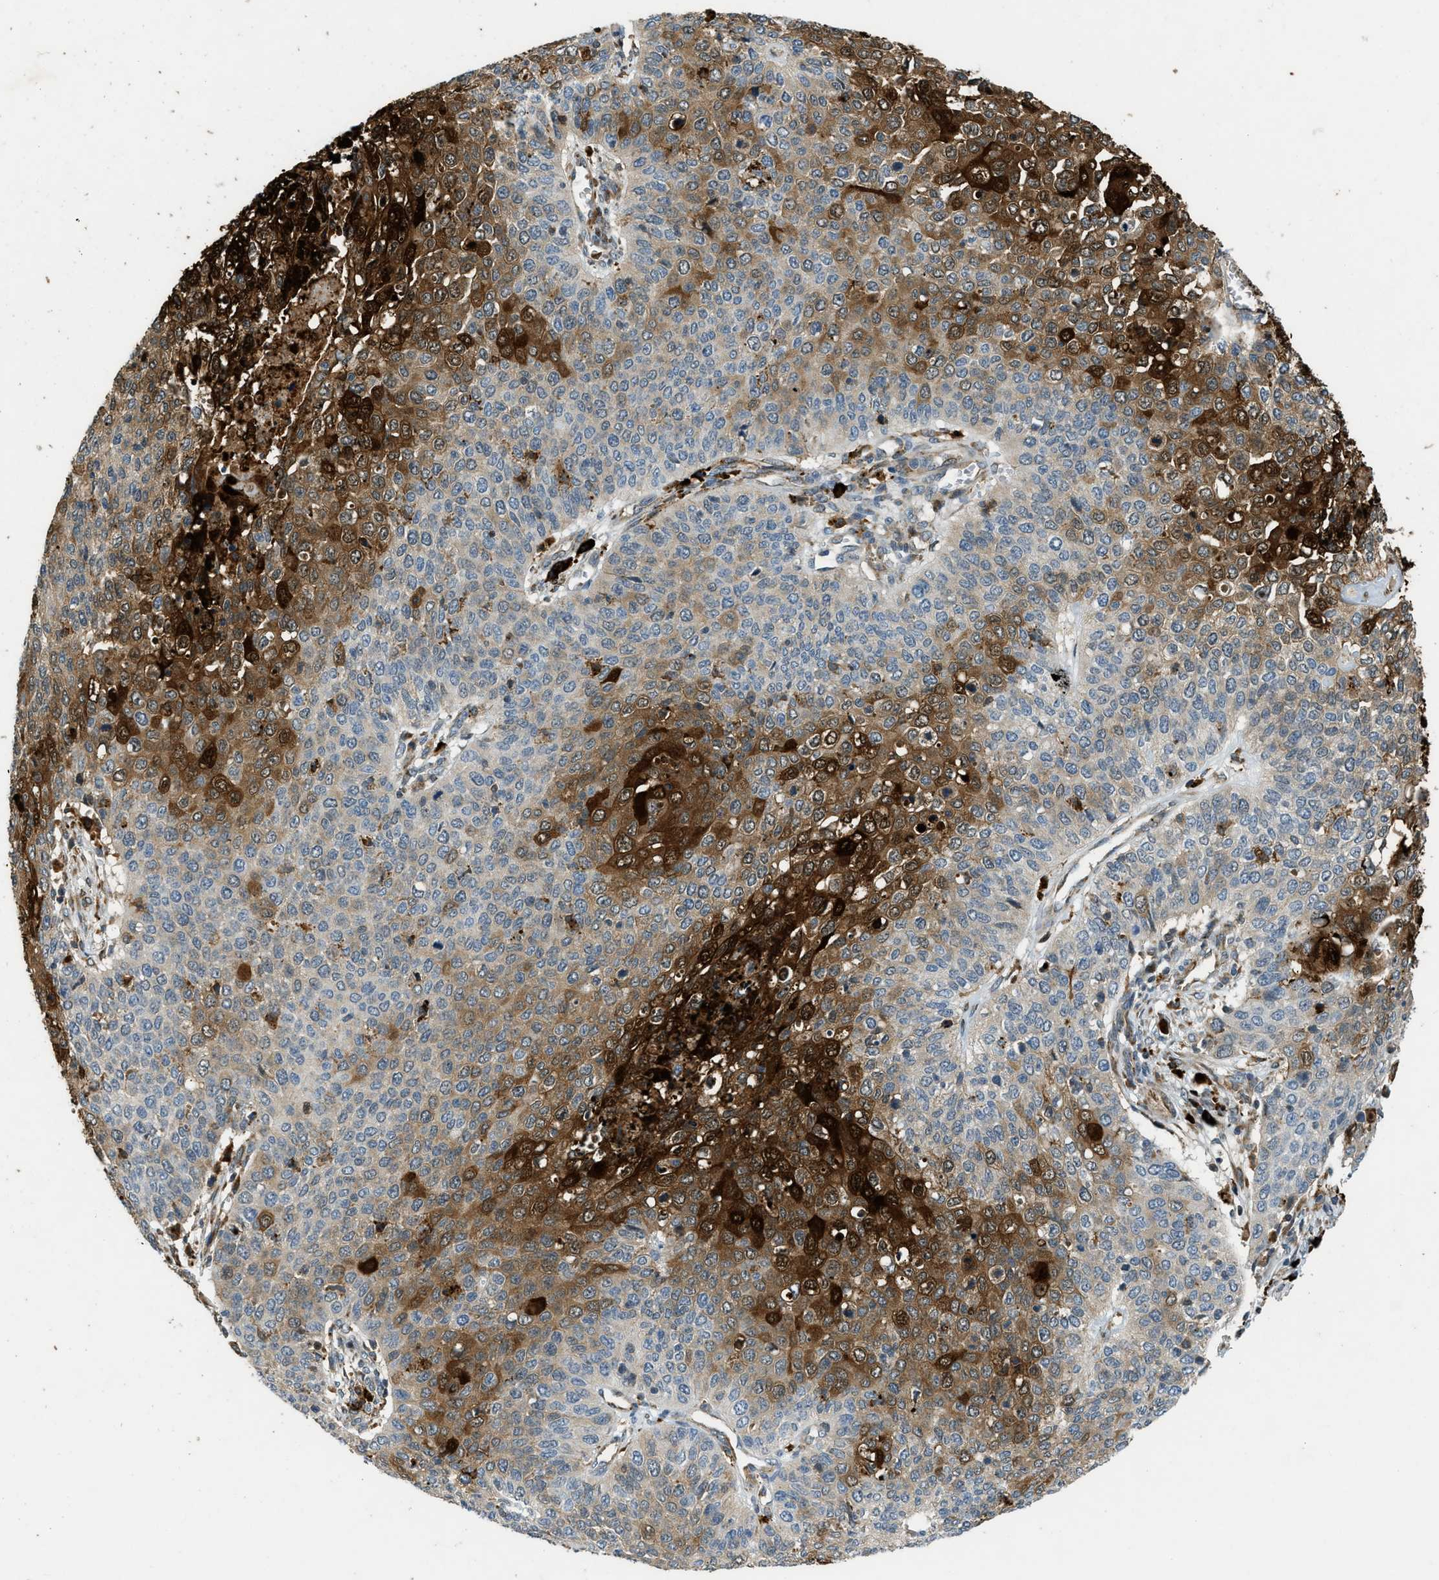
{"staining": {"intensity": "strong", "quantity": "25%-75%", "location": "cytoplasmic/membranous"}, "tissue": "cervical cancer", "cell_type": "Tumor cells", "image_type": "cancer", "snomed": [{"axis": "morphology", "description": "Squamous cell carcinoma, NOS"}, {"axis": "topography", "description": "Cervix"}], "caption": "Human cervical cancer (squamous cell carcinoma) stained with a brown dye displays strong cytoplasmic/membranous positive positivity in about 25%-75% of tumor cells.", "gene": "HERC2", "patient": {"sex": "female", "age": 39}}